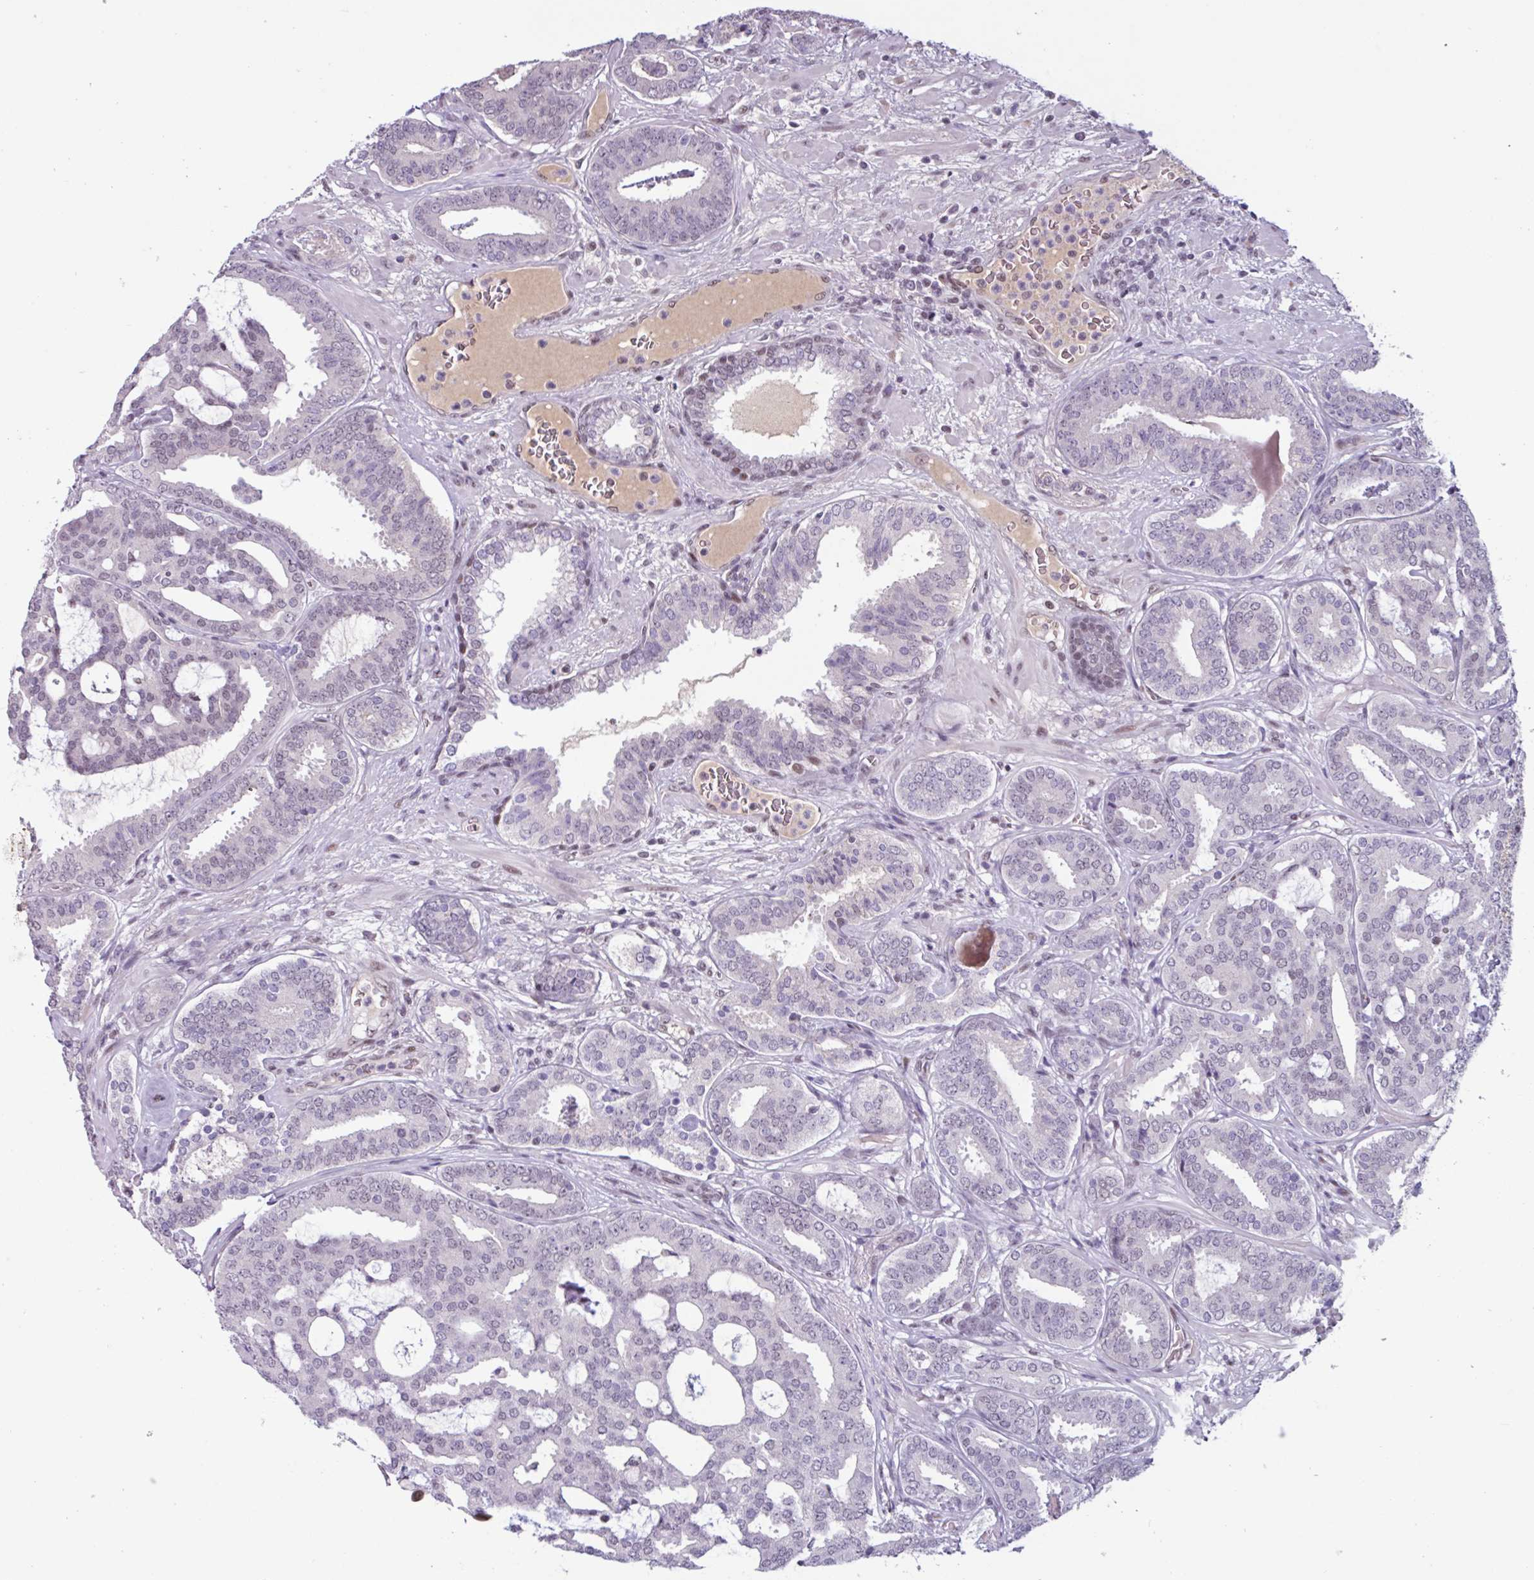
{"staining": {"intensity": "negative", "quantity": "none", "location": "none"}, "tissue": "prostate cancer", "cell_type": "Tumor cells", "image_type": "cancer", "snomed": [{"axis": "morphology", "description": "Adenocarcinoma, High grade"}, {"axis": "topography", "description": "Prostate"}], "caption": "Immunohistochemistry (IHC) image of neoplastic tissue: high-grade adenocarcinoma (prostate) stained with DAB exhibits no significant protein staining in tumor cells.", "gene": "ZNF575", "patient": {"sex": "male", "age": 65}}